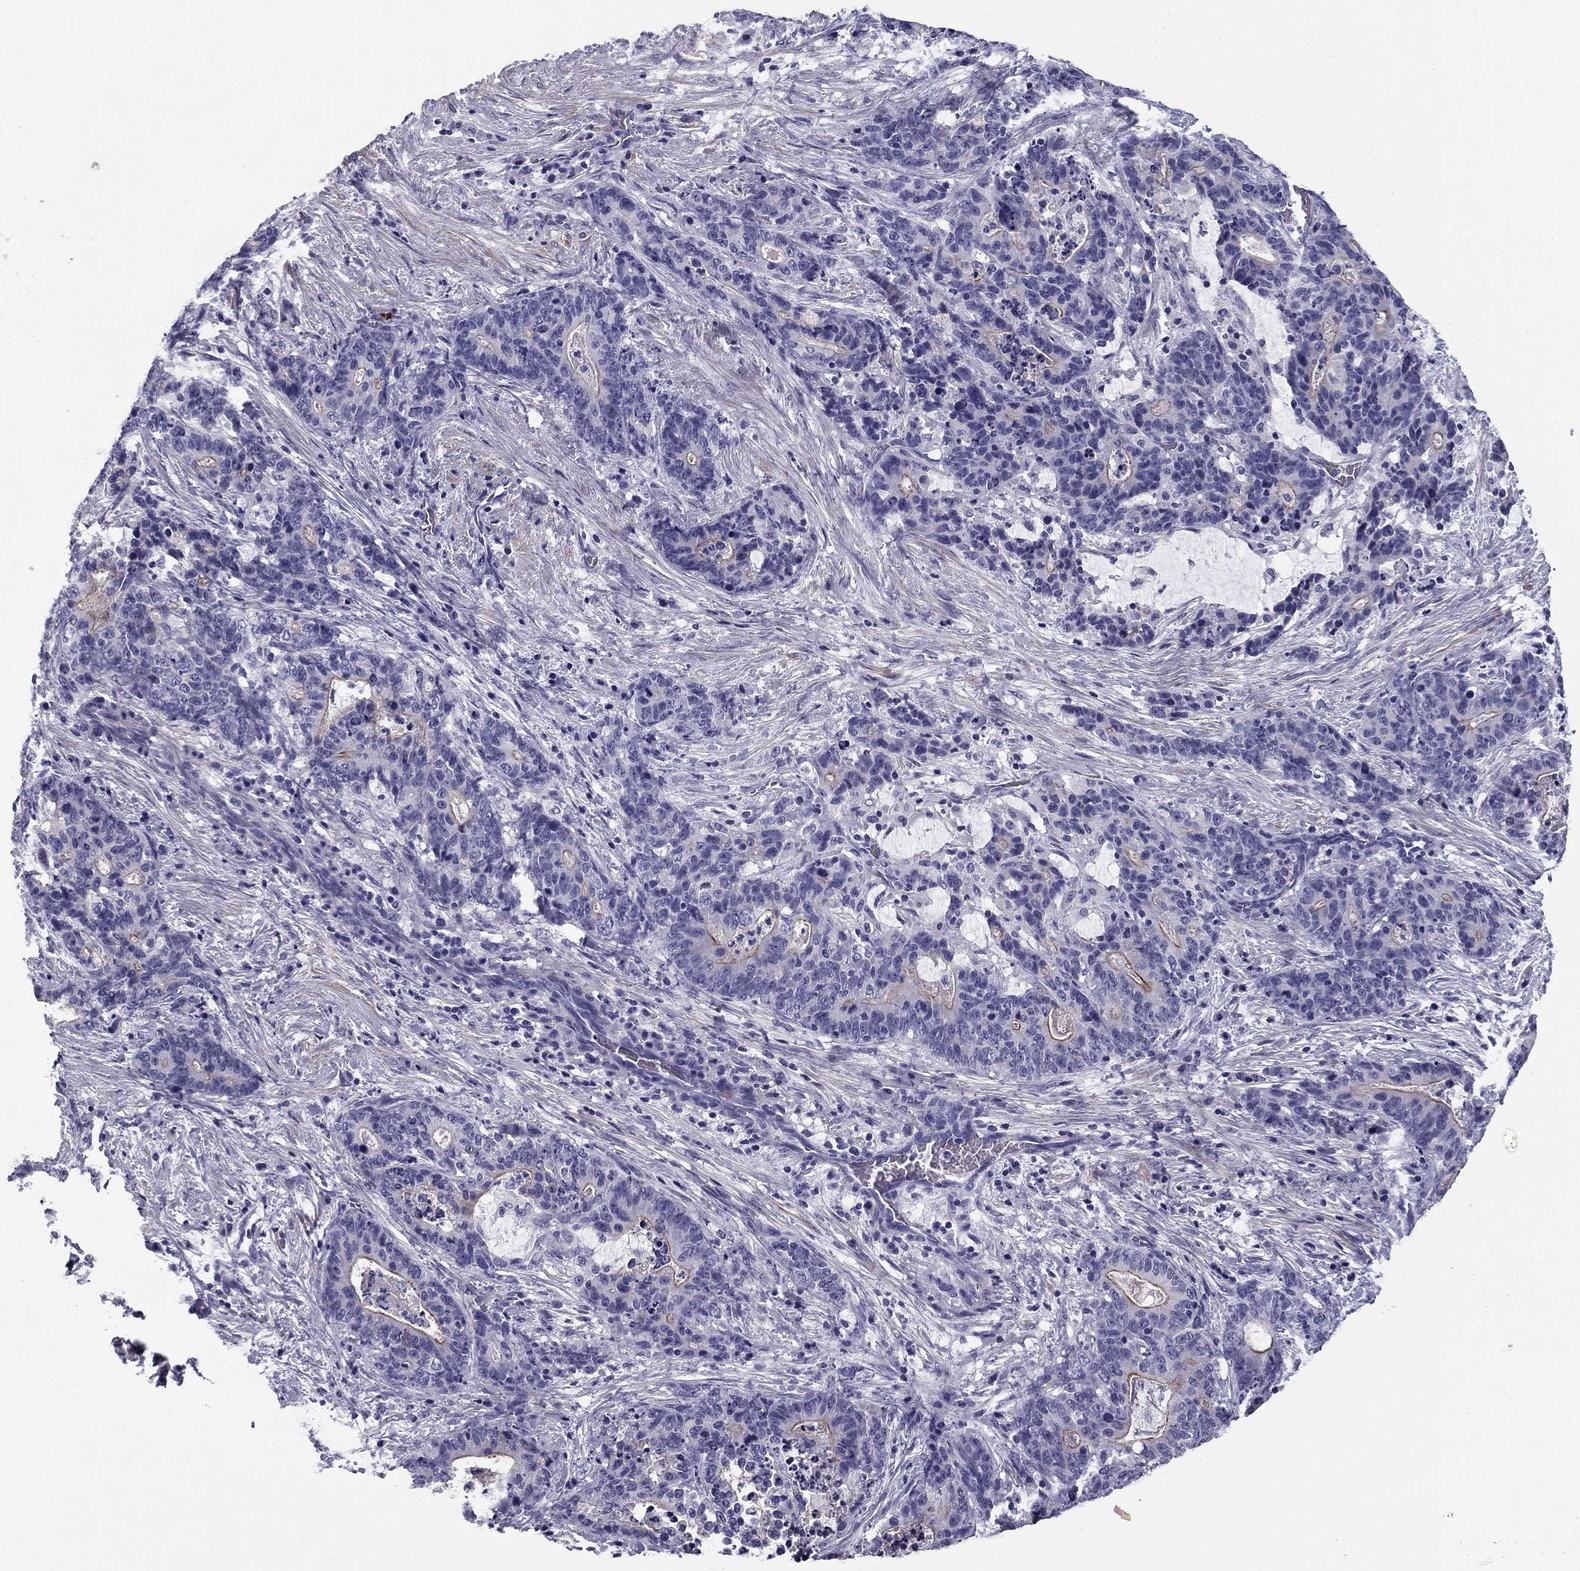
{"staining": {"intensity": "moderate", "quantity": "<25%", "location": "cytoplasmic/membranous"}, "tissue": "stomach cancer", "cell_type": "Tumor cells", "image_type": "cancer", "snomed": [{"axis": "morphology", "description": "Normal tissue, NOS"}, {"axis": "morphology", "description": "Adenocarcinoma, NOS"}, {"axis": "topography", "description": "Stomach"}], "caption": "A brown stain labels moderate cytoplasmic/membranous staining of a protein in human stomach cancer tumor cells.", "gene": "FLNC", "patient": {"sex": "female", "age": 64}}